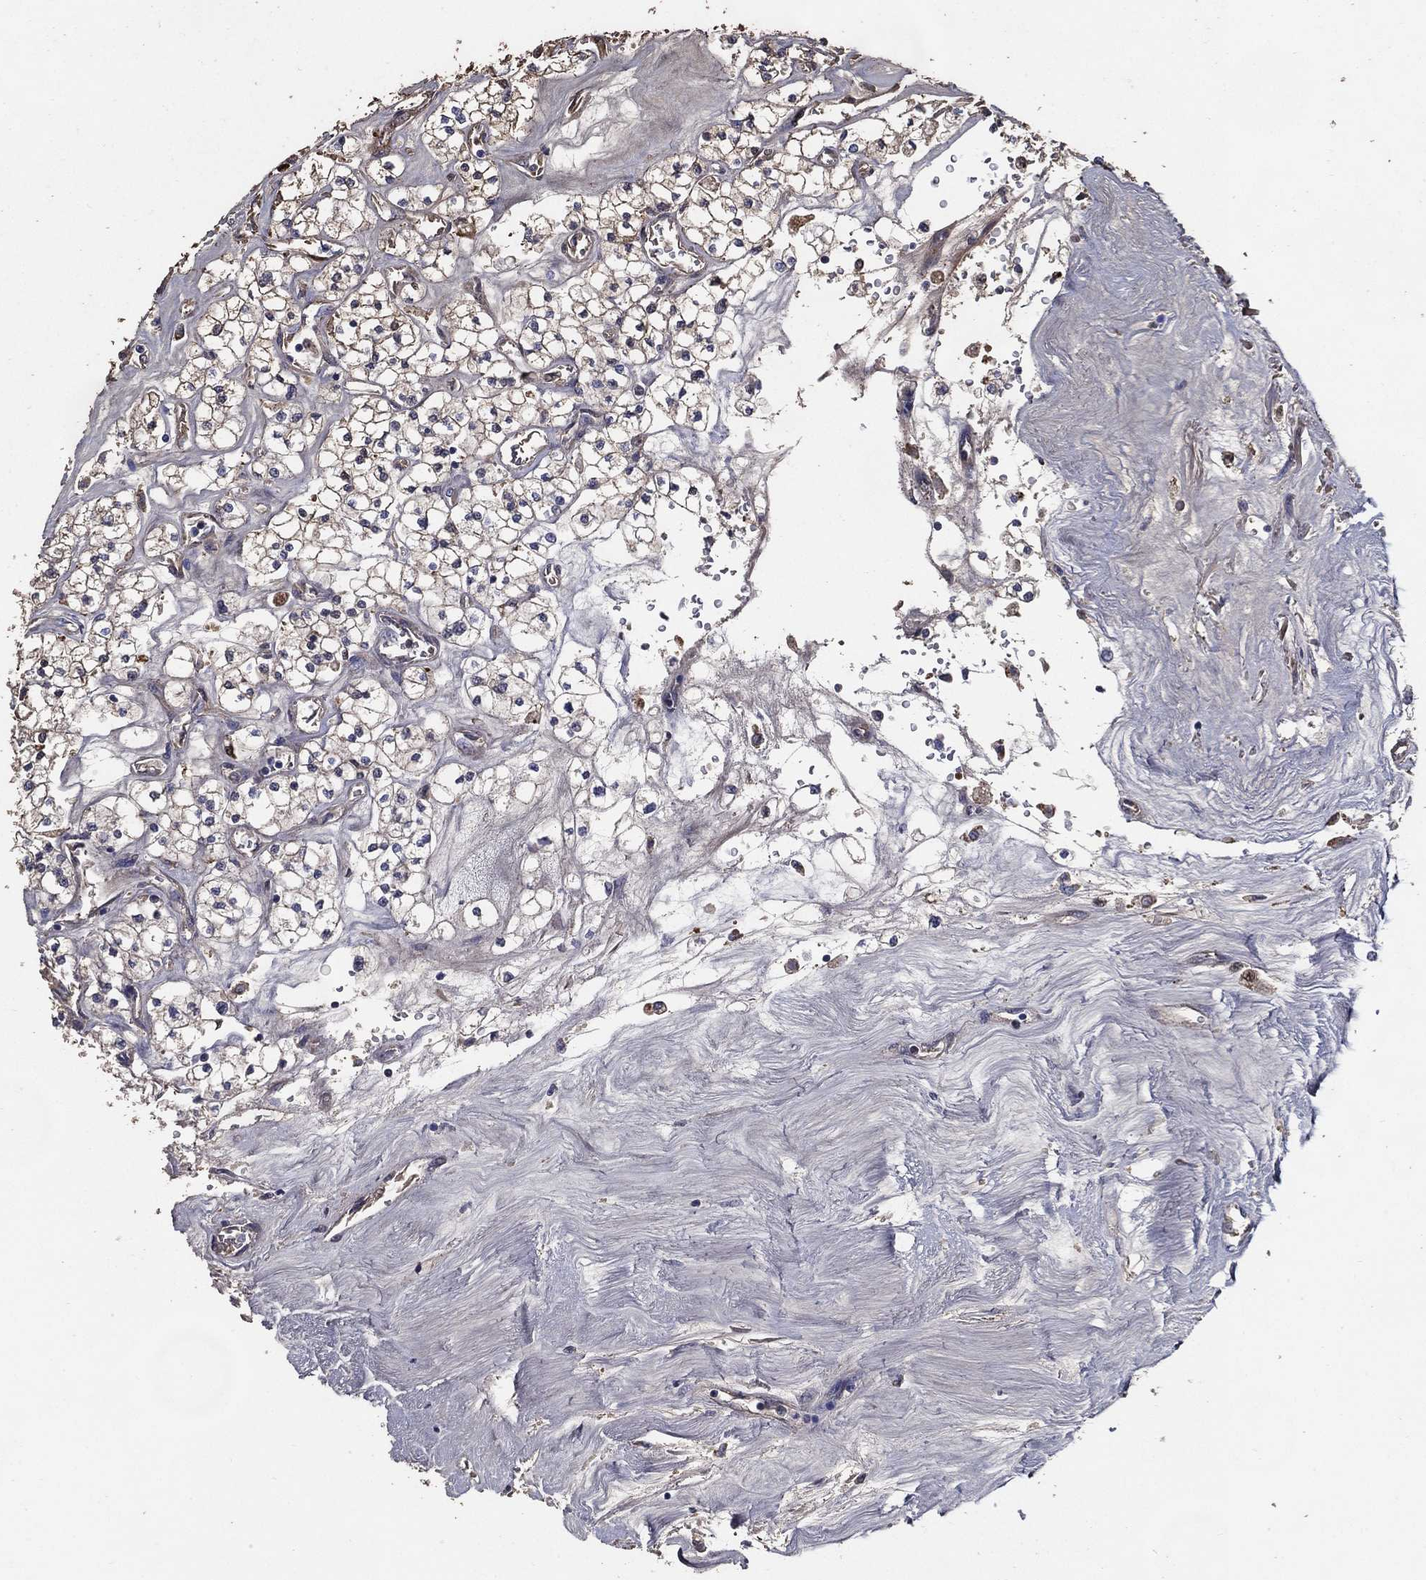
{"staining": {"intensity": "weak", "quantity": "25%-75%", "location": "cytoplasmic/membranous"}, "tissue": "renal cancer", "cell_type": "Tumor cells", "image_type": "cancer", "snomed": [{"axis": "morphology", "description": "Adenocarcinoma, NOS"}, {"axis": "topography", "description": "Kidney"}], "caption": "This micrograph shows IHC staining of renal cancer (adenocarcinoma), with low weak cytoplasmic/membranous staining in approximately 25%-75% of tumor cells.", "gene": "EFNA1", "patient": {"sex": "male", "age": 80}}